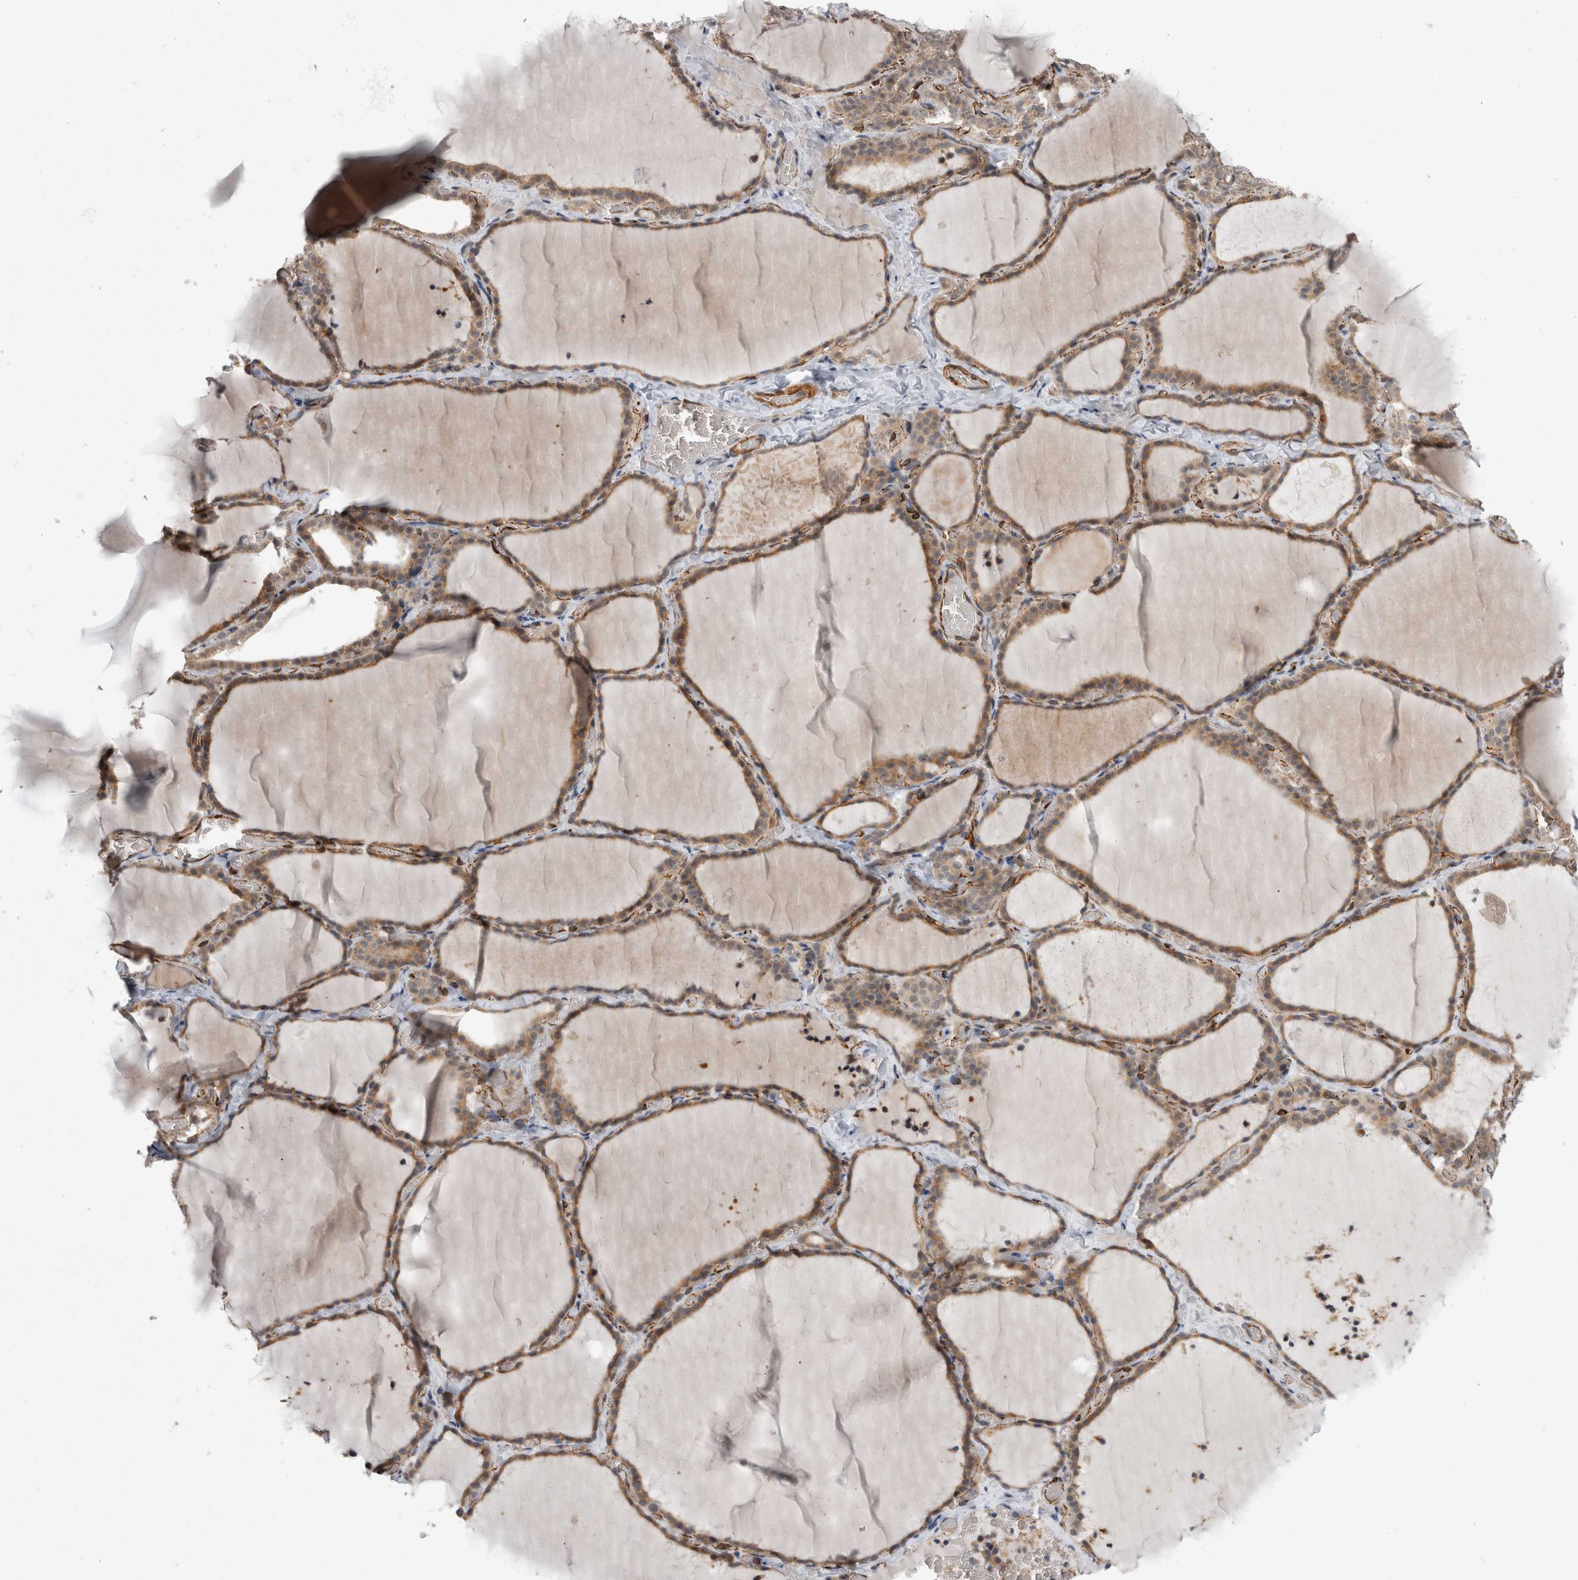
{"staining": {"intensity": "moderate", "quantity": ">75%", "location": "cytoplasmic/membranous"}, "tissue": "thyroid gland", "cell_type": "Glandular cells", "image_type": "normal", "snomed": [{"axis": "morphology", "description": "Normal tissue, NOS"}, {"axis": "topography", "description": "Thyroid gland"}], "caption": "Thyroid gland stained with IHC reveals moderate cytoplasmic/membranous staining in about >75% of glandular cells.", "gene": "FAM83H", "patient": {"sex": "female", "age": 22}}